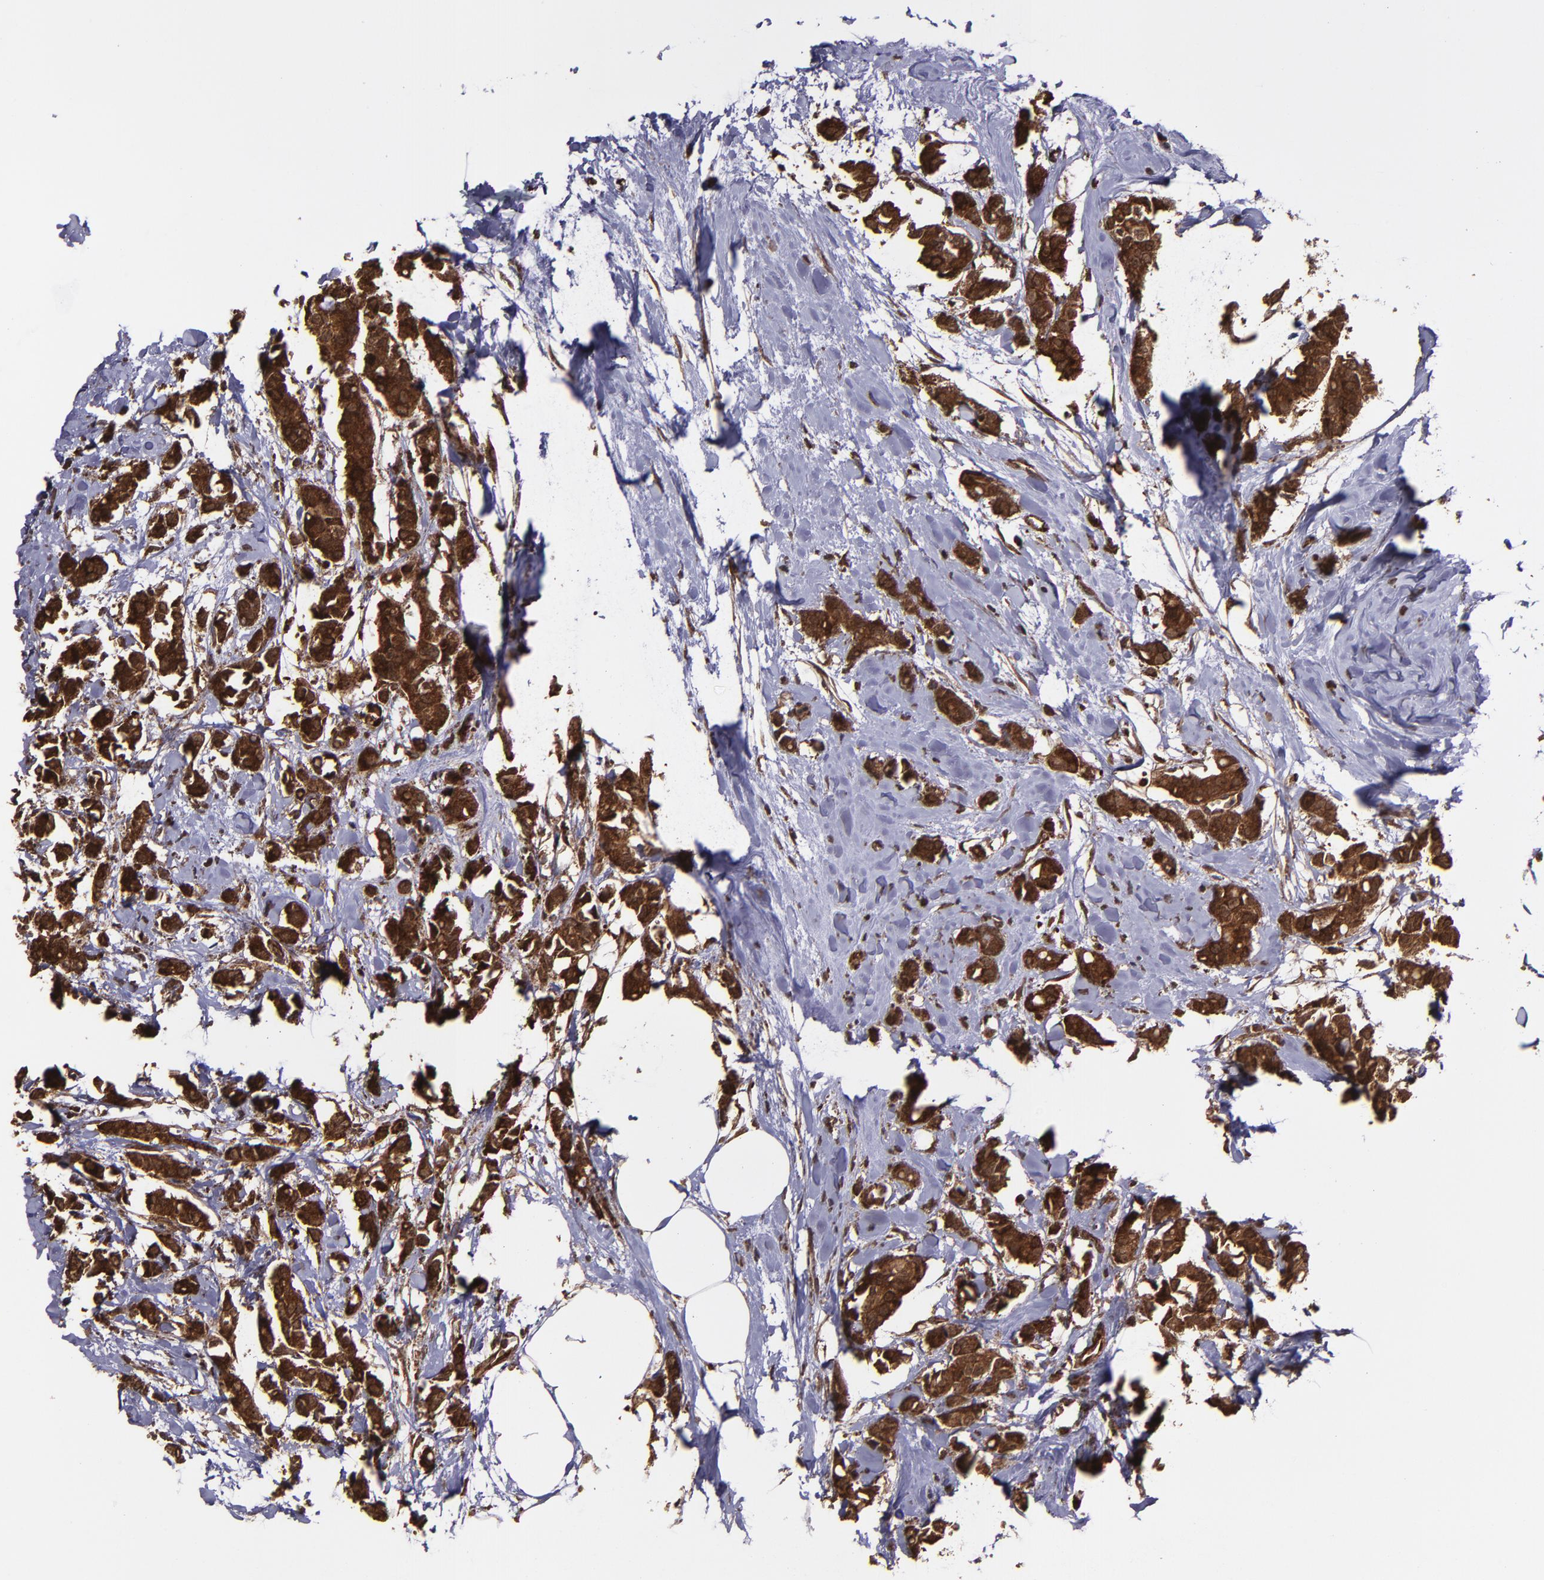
{"staining": {"intensity": "strong", "quantity": ">75%", "location": "cytoplasmic/membranous,nuclear"}, "tissue": "breast cancer", "cell_type": "Tumor cells", "image_type": "cancer", "snomed": [{"axis": "morphology", "description": "Duct carcinoma"}, {"axis": "topography", "description": "Breast"}], "caption": "Breast cancer tissue demonstrates strong cytoplasmic/membranous and nuclear positivity in about >75% of tumor cells, visualized by immunohistochemistry. (Stains: DAB in brown, nuclei in blue, Microscopy: brightfield microscopy at high magnification).", "gene": "EIF4ENIF1", "patient": {"sex": "female", "age": 84}}